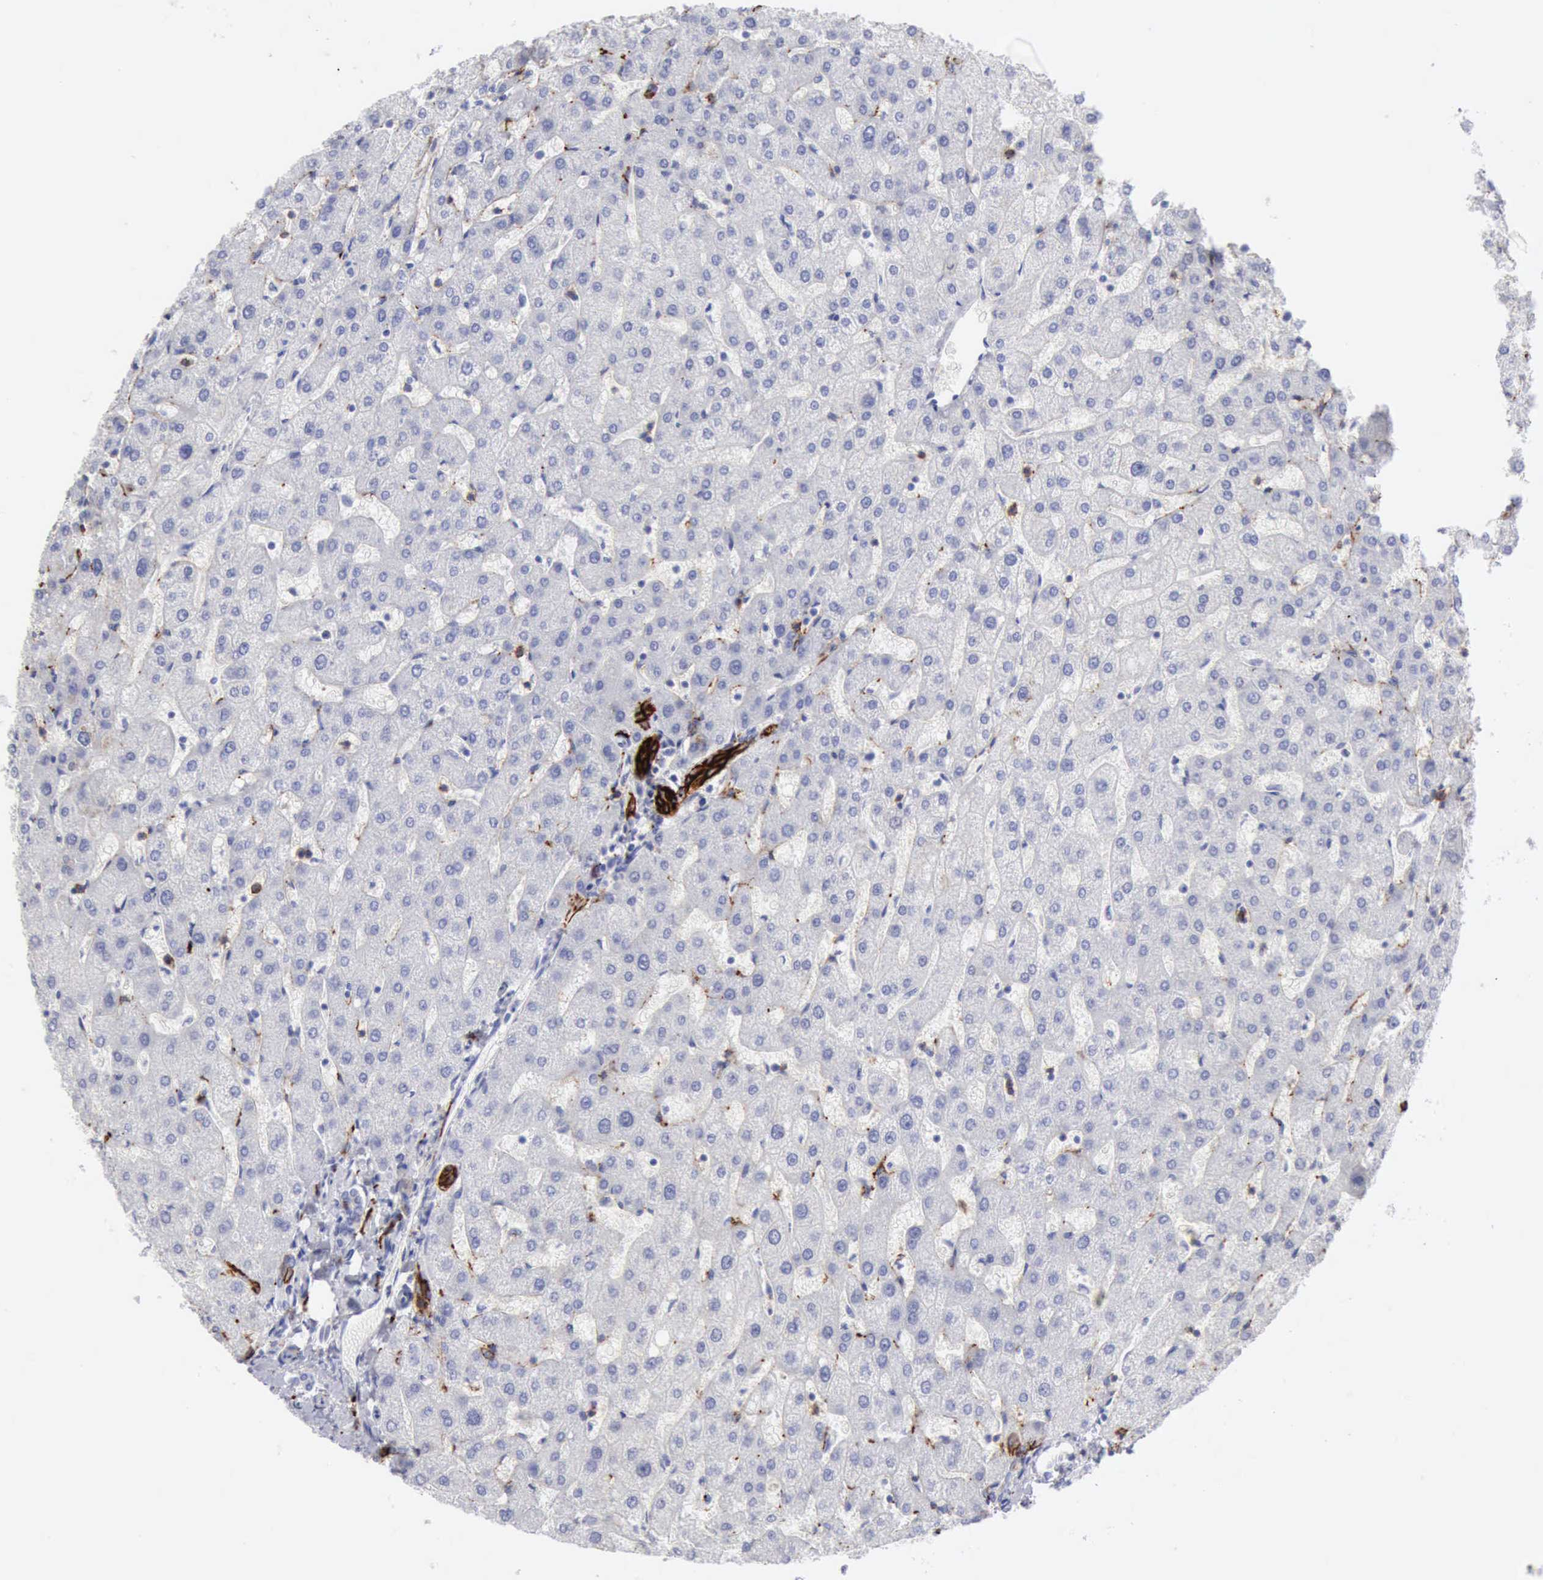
{"staining": {"intensity": "negative", "quantity": "none", "location": "none"}, "tissue": "liver", "cell_type": "Cholangiocytes", "image_type": "normal", "snomed": [{"axis": "morphology", "description": "Normal tissue, NOS"}, {"axis": "topography", "description": "Liver"}], "caption": "DAB (3,3'-diaminobenzidine) immunohistochemical staining of normal human liver demonstrates no significant positivity in cholangiocytes. (DAB (3,3'-diaminobenzidine) immunohistochemistry (IHC) visualized using brightfield microscopy, high magnification).", "gene": "NCAM1", "patient": {"sex": "male", "age": 67}}